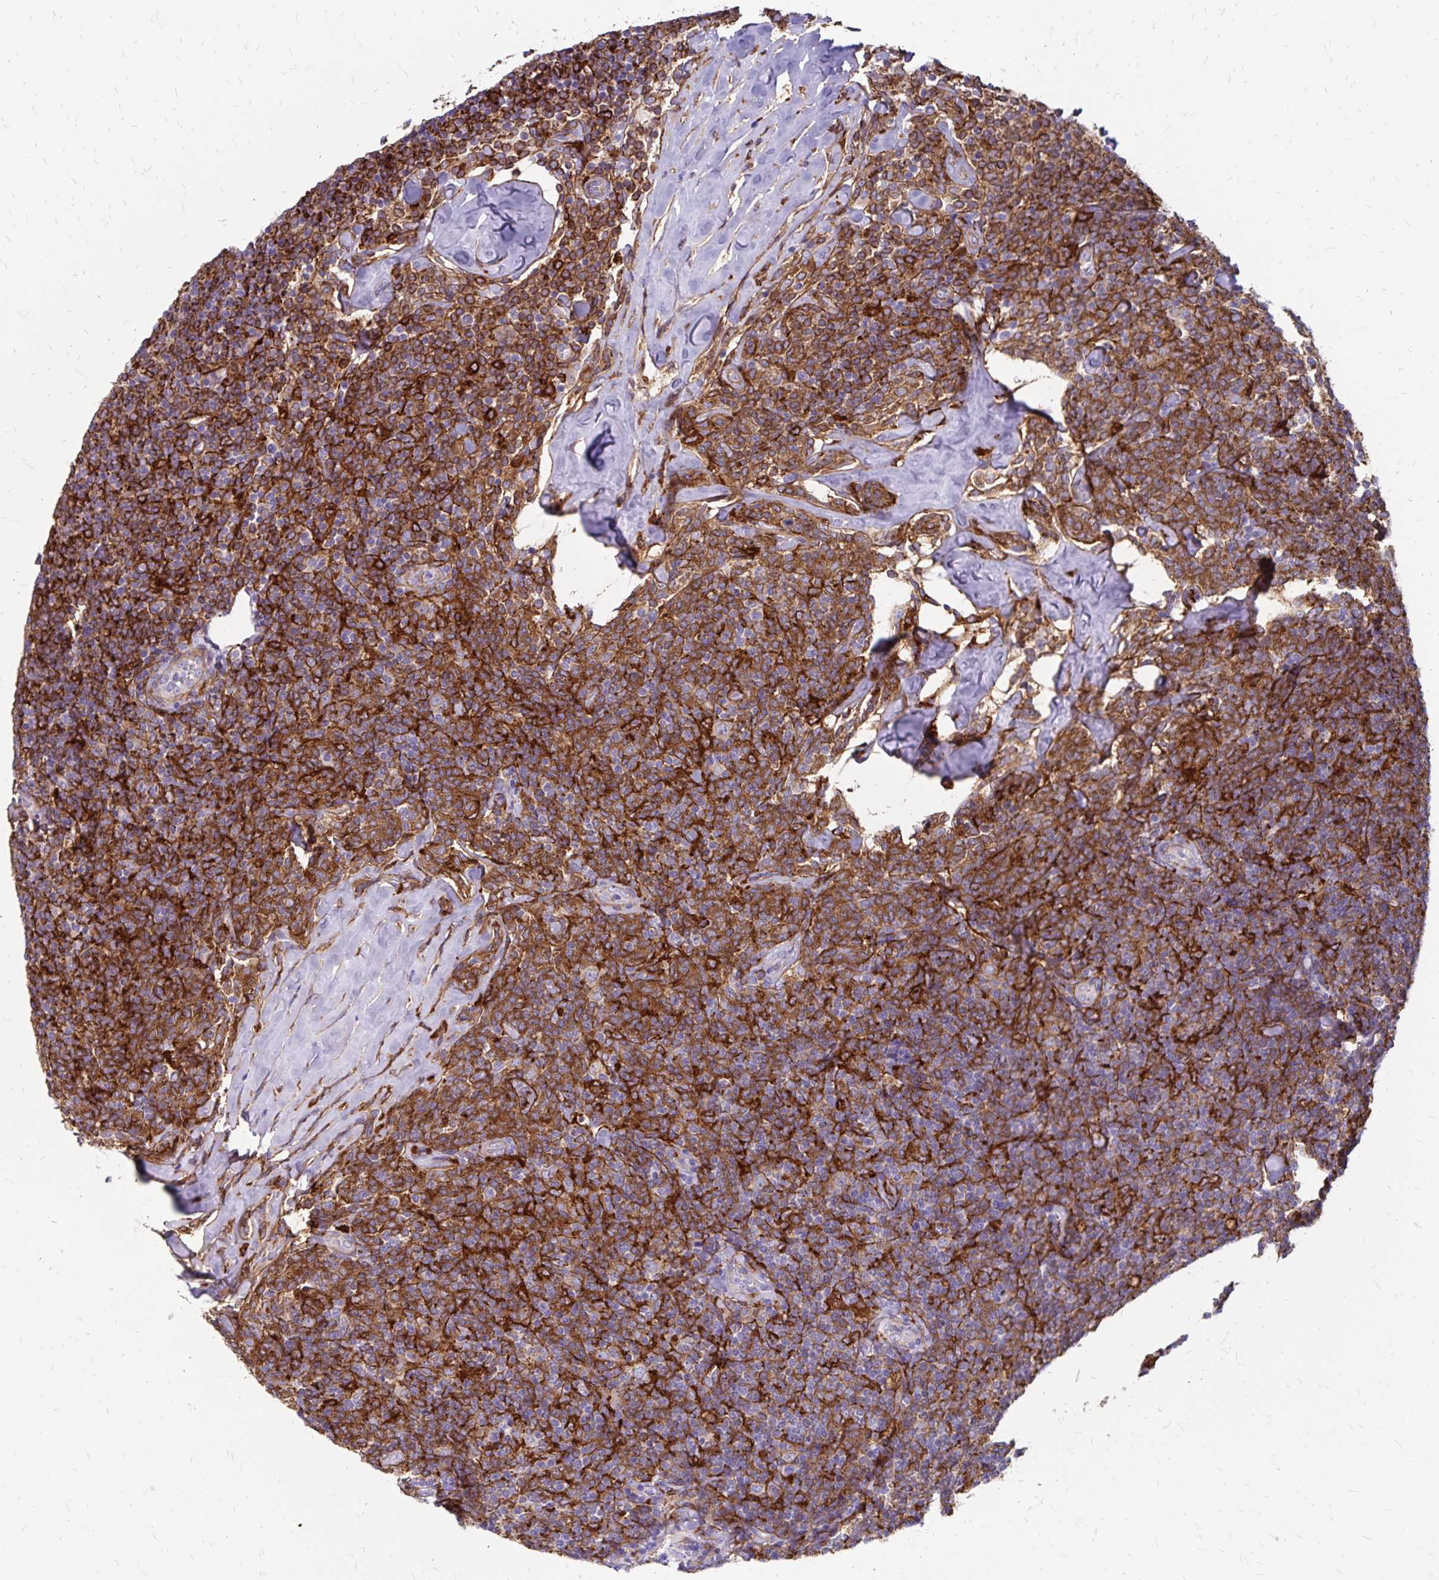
{"staining": {"intensity": "moderate", "quantity": ">75%", "location": "cytoplasmic/membranous"}, "tissue": "lymphoma", "cell_type": "Tumor cells", "image_type": "cancer", "snomed": [{"axis": "morphology", "description": "Malignant lymphoma, non-Hodgkin's type, Low grade"}, {"axis": "topography", "description": "Lymph node"}], "caption": "Lymphoma stained with a protein marker exhibits moderate staining in tumor cells.", "gene": "TNS3", "patient": {"sex": "female", "age": 56}}